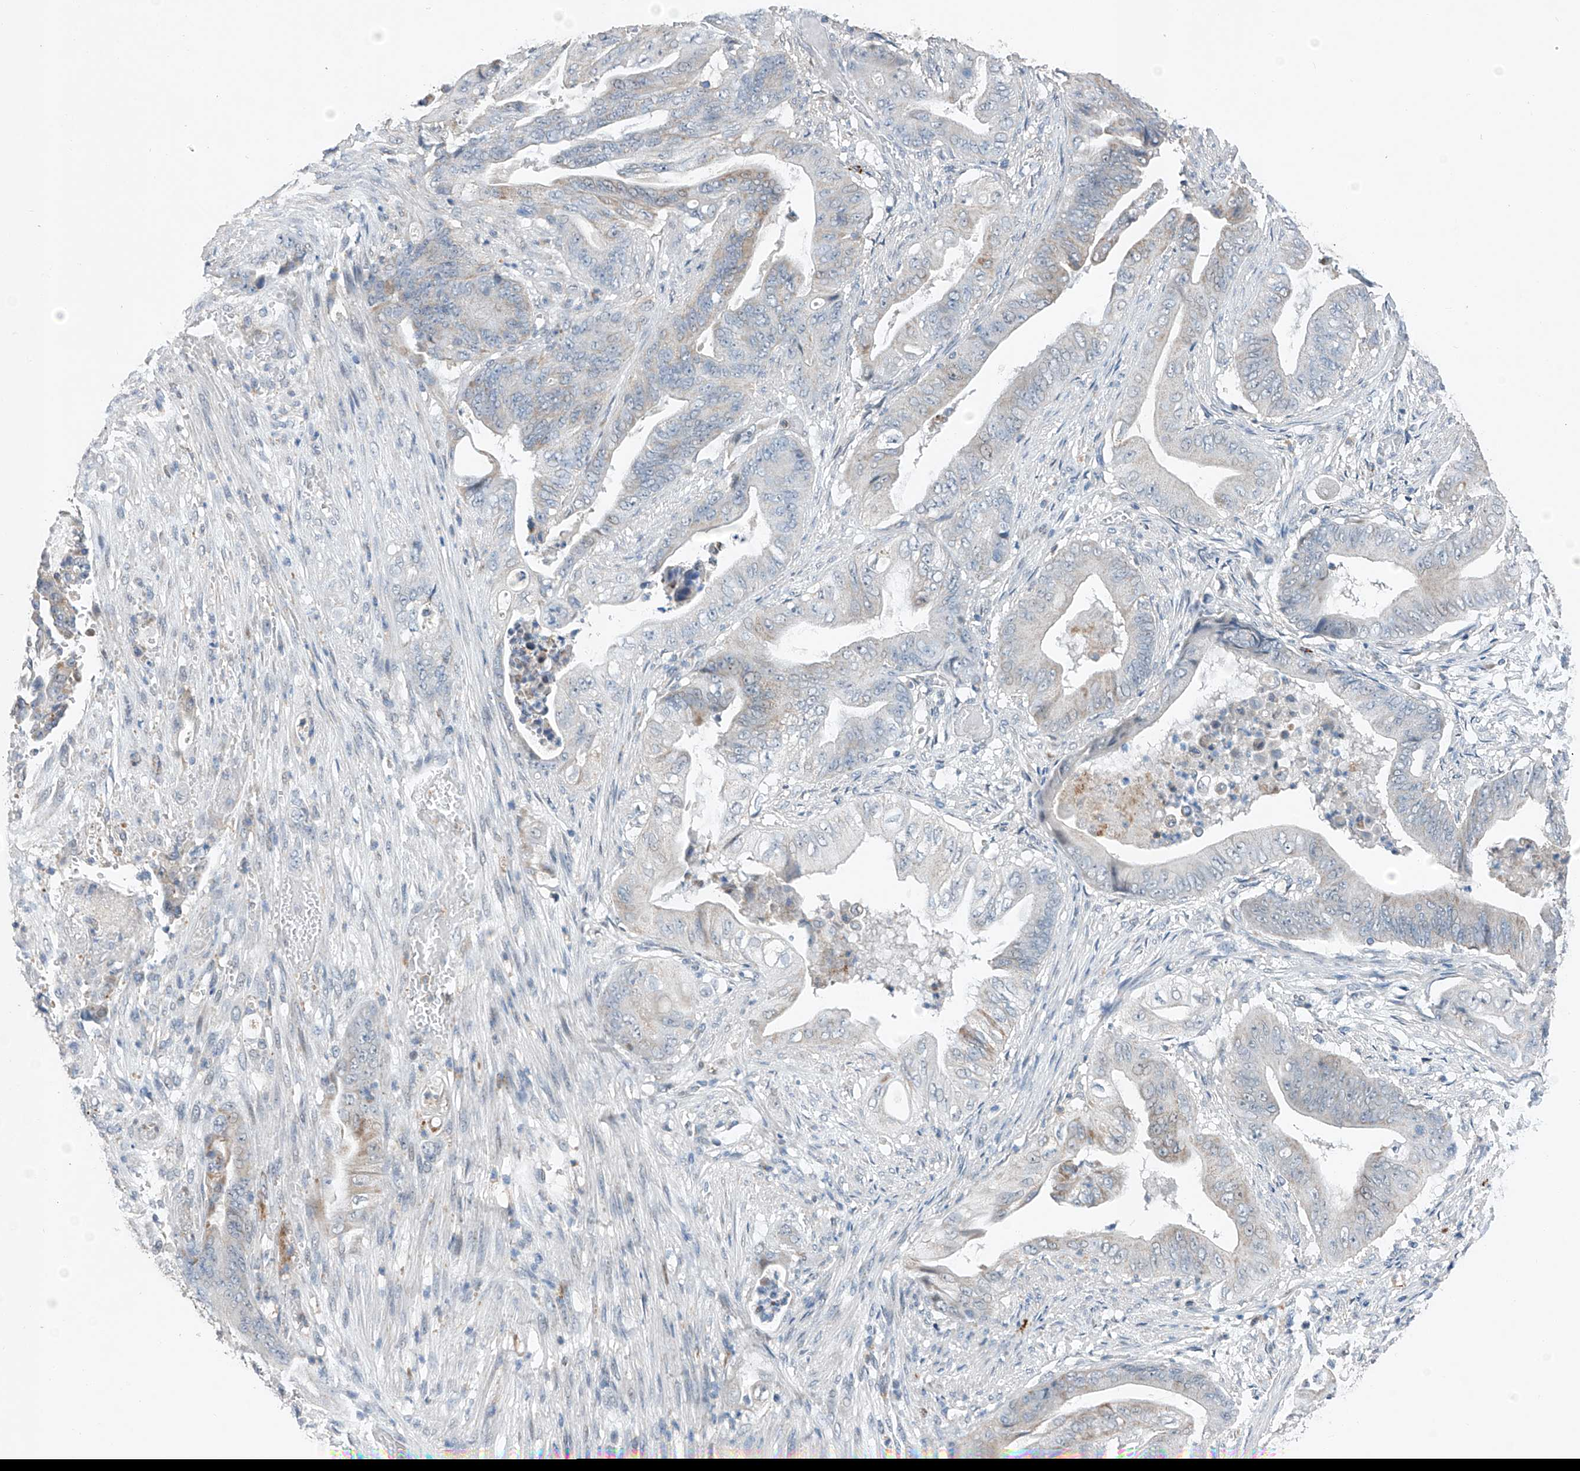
{"staining": {"intensity": "weak", "quantity": "<25%", "location": "cytoplasmic/membranous"}, "tissue": "stomach cancer", "cell_type": "Tumor cells", "image_type": "cancer", "snomed": [{"axis": "morphology", "description": "Adenocarcinoma, NOS"}, {"axis": "topography", "description": "Stomach"}], "caption": "DAB (3,3'-diaminobenzidine) immunohistochemical staining of human stomach adenocarcinoma displays no significant staining in tumor cells.", "gene": "KLF15", "patient": {"sex": "female", "age": 73}}